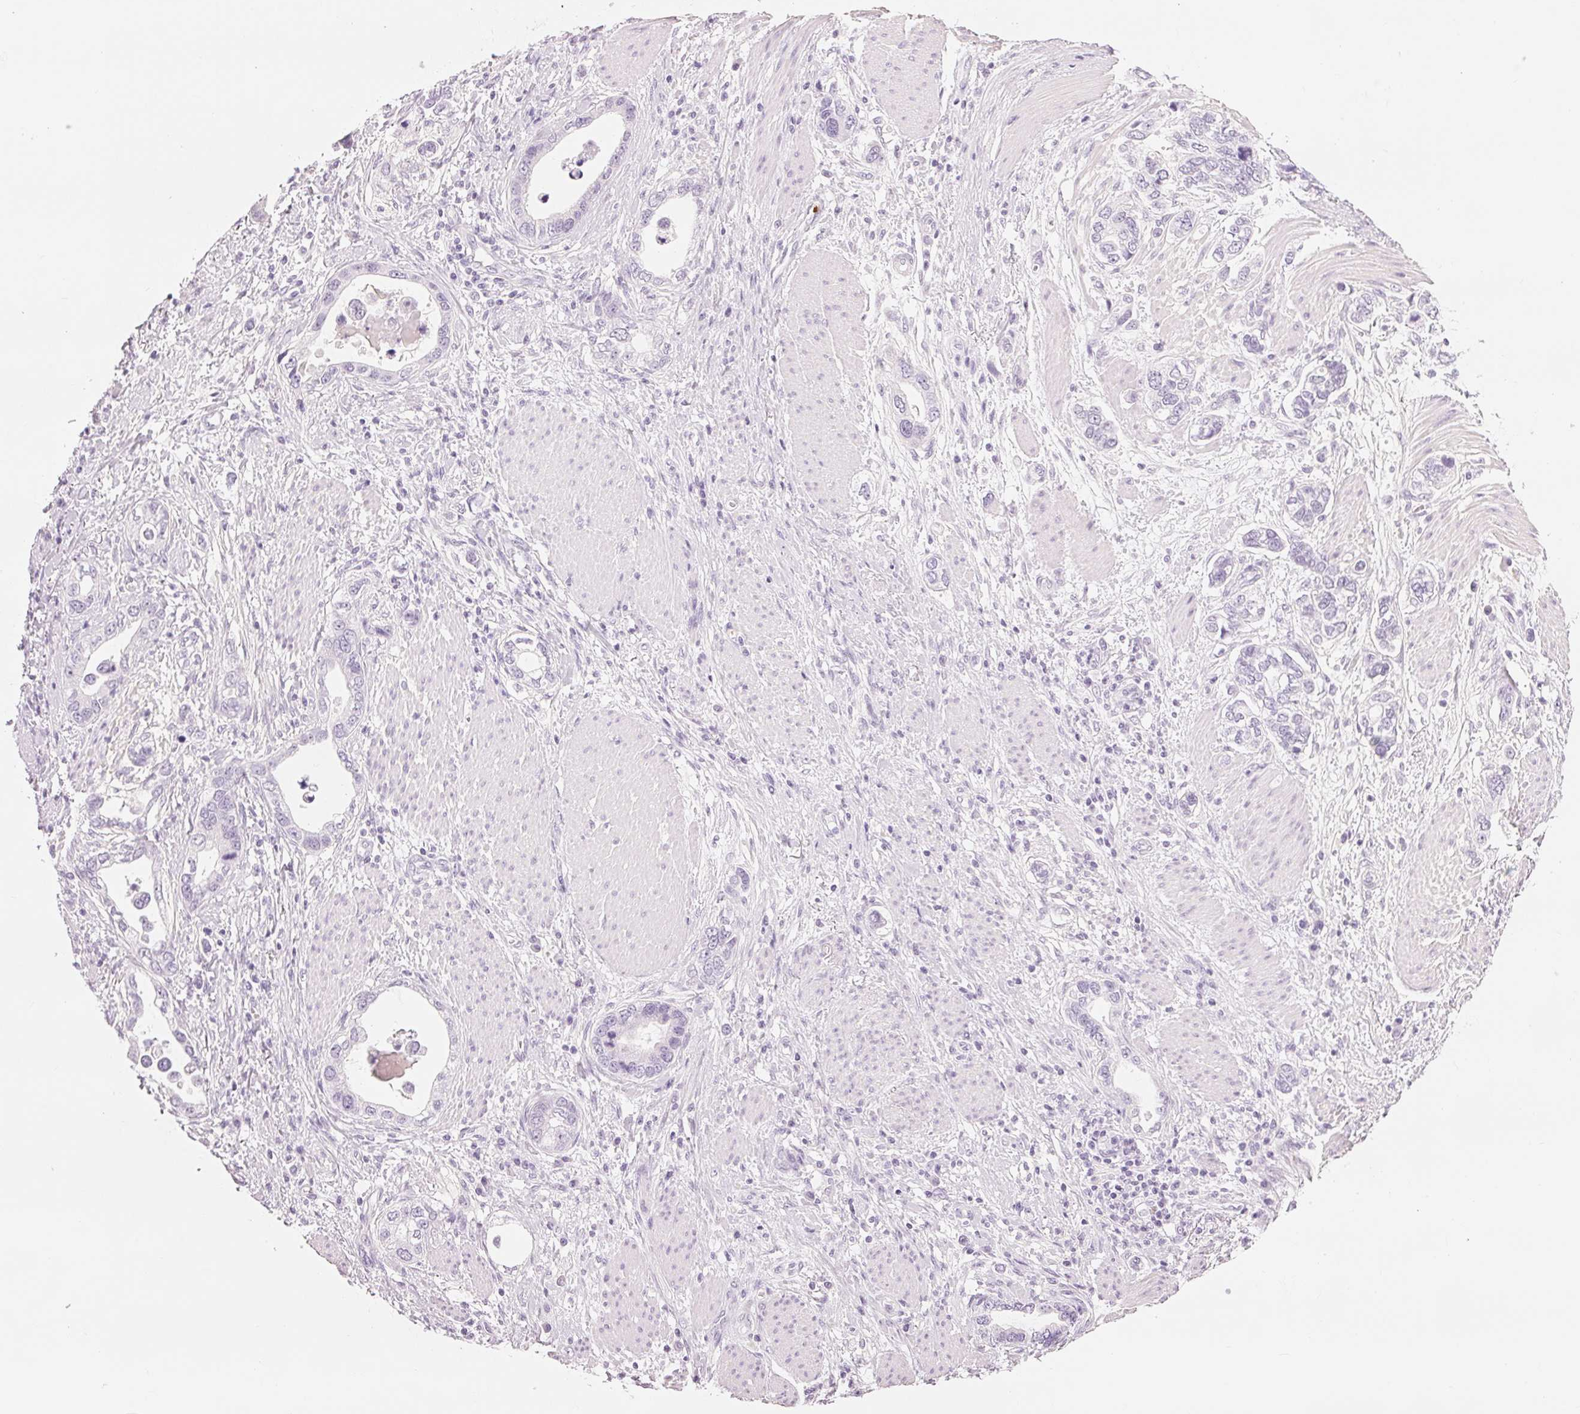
{"staining": {"intensity": "negative", "quantity": "none", "location": "none"}, "tissue": "stomach cancer", "cell_type": "Tumor cells", "image_type": "cancer", "snomed": [{"axis": "morphology", "description": "Adenocarcinoma, NOS"}, {"axis": "topography", "description": "Stomach, lower"}], "caption": "Stomach cancer (adenocarcinoma) was stained to show a protein in brown. There is no significant positivity in tumor cells.", "gene": "KLK7", "patient": {"sex": "female", "age": 93}}